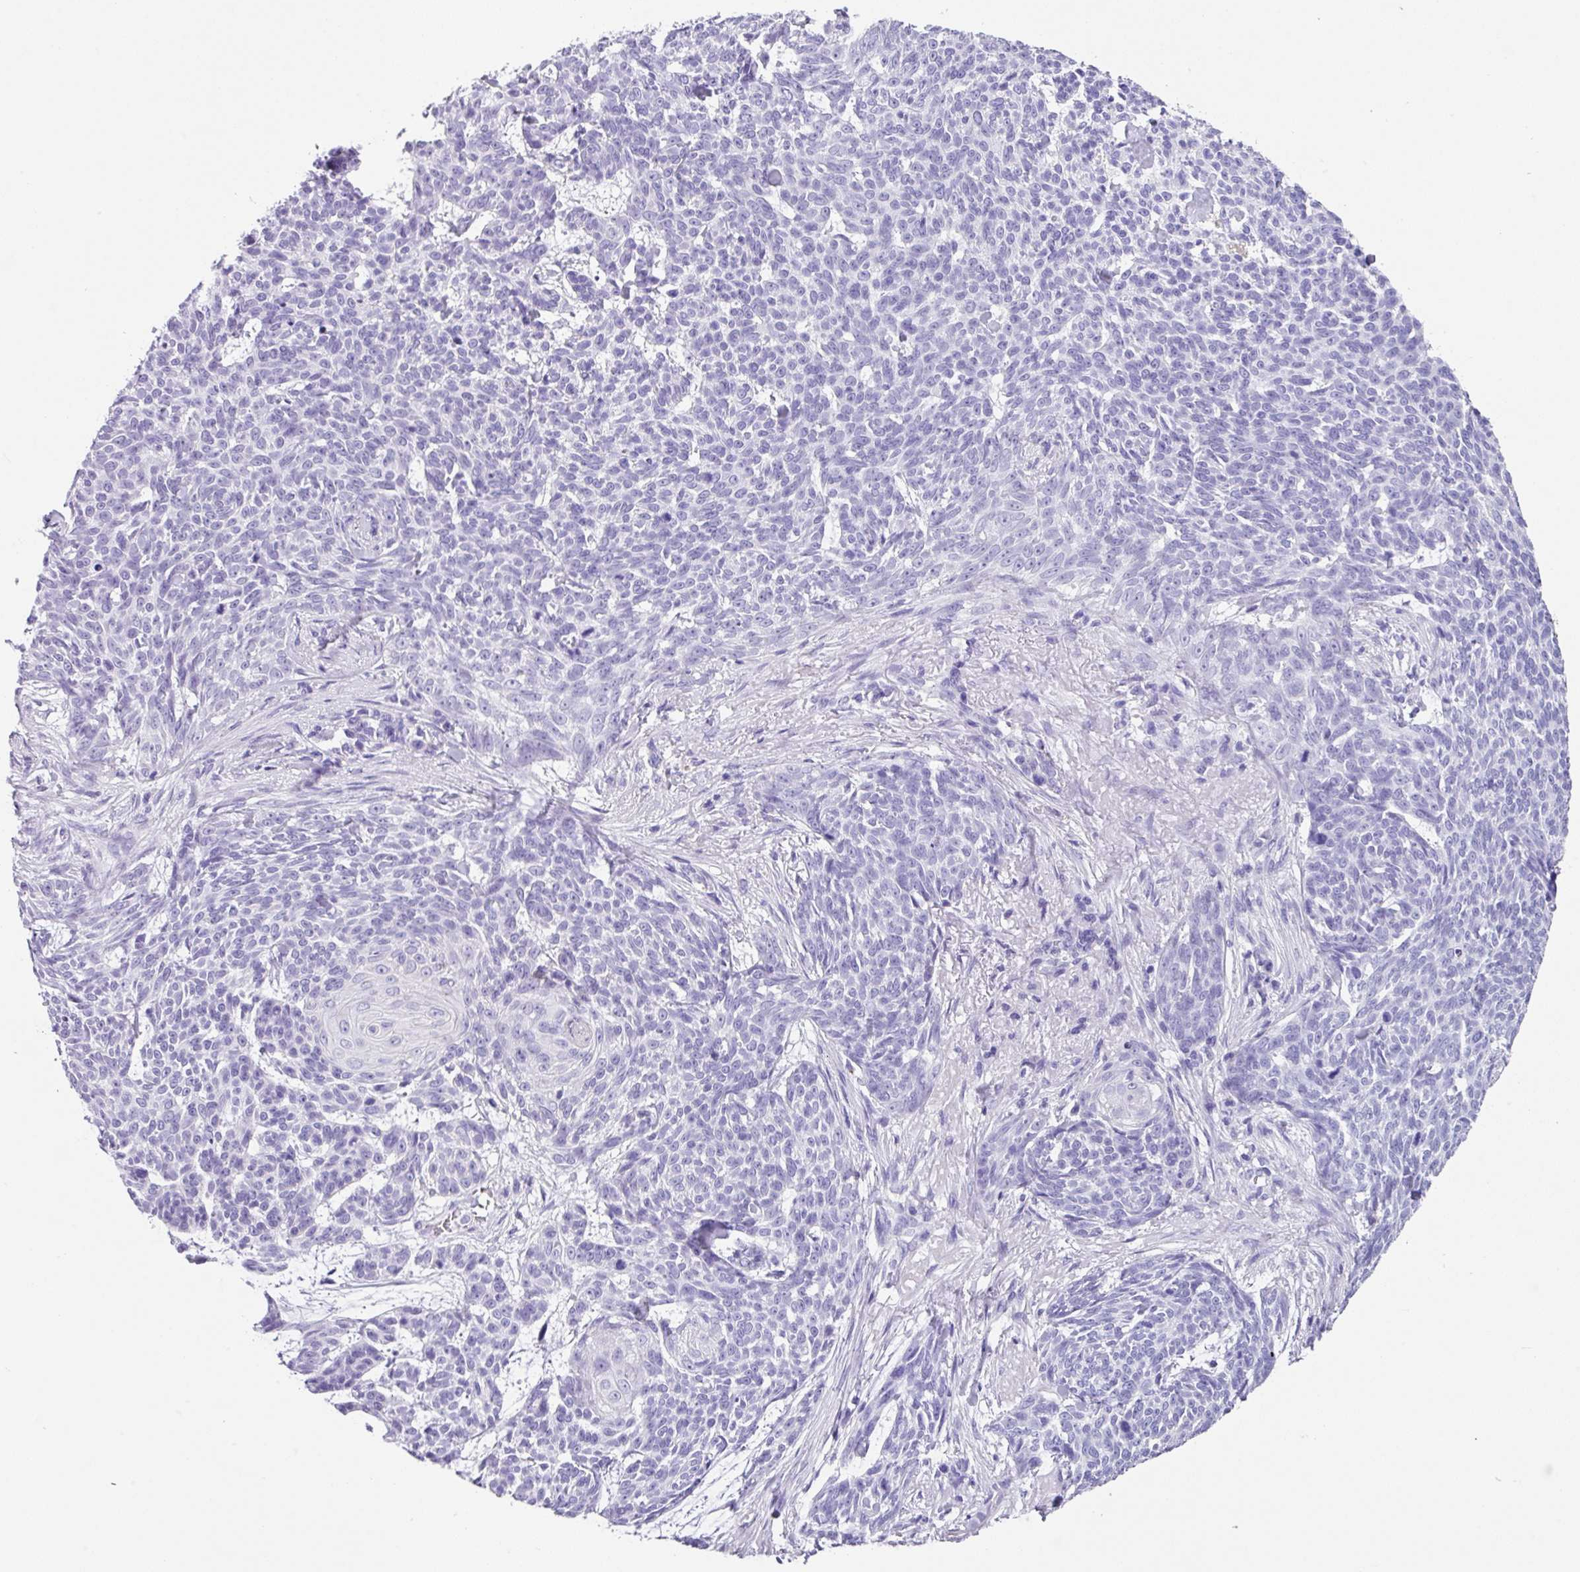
{"staining": {"intensity": "negative", "quantity": "none", "location": "none"}, "tissue": "skin cancer", "cell_type": "Tumor cells", "image_type": "cancer", "snomed": [{"axis": "morphology", "description": "Basal cell carcinoma"}, {"axis": "topography", "description": "Skin"}], "caption": "Immunohistochemical staining of skin cancer (basal cell carcinoma) exhibits no significant positivity in tumor cells.", "gene": "ZG16", "patient": {"sex": "female", "age": 93}}